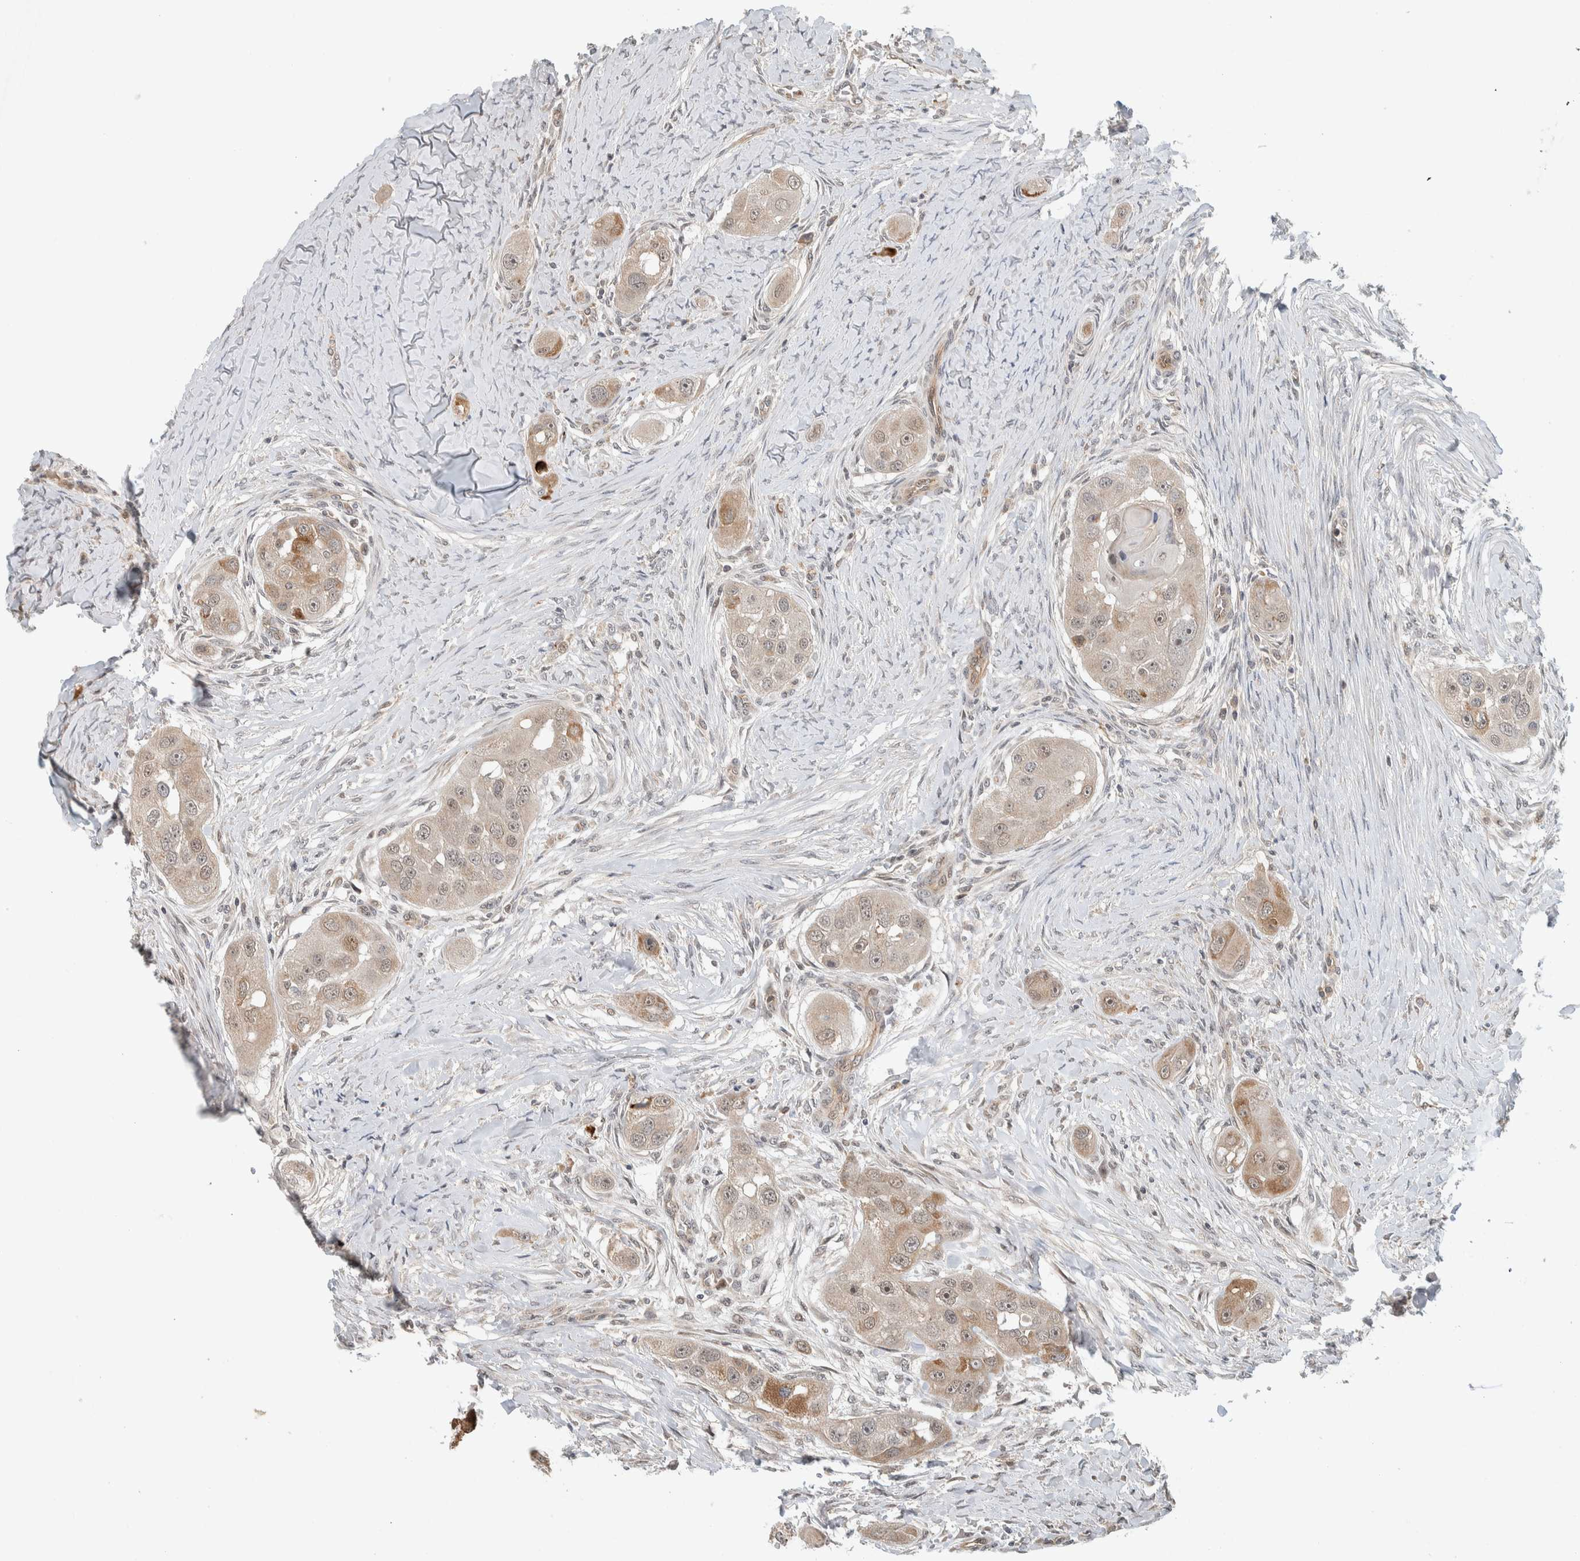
{"staining": {"intensity": "moderate", "quantity": "<25%", "location": "cytoplasmic/membranous"}, "tissue": "head and neck cancer", "cell_type": "Tumor cells", "image_type": "cancer", "snomed": [{"axis": "morphology", "description": "Normal tissue, NOS"}, {"axis": "morphology", "description": "Squamous cell carcinoma, NOS"}, {"axis": "topography", "description": "Skeletal muscle"}, {"axis": "topography", "description": "Head-Neck"}], "caption": "This image reveals immunohistochemistry staining of human head and neck cancer, with low moderate cytoplasmic/membranous positivity in approximately <25% of tumor cells.", "gene": "DEPTOR", "patient": {"sex": "male", "age": 51}}